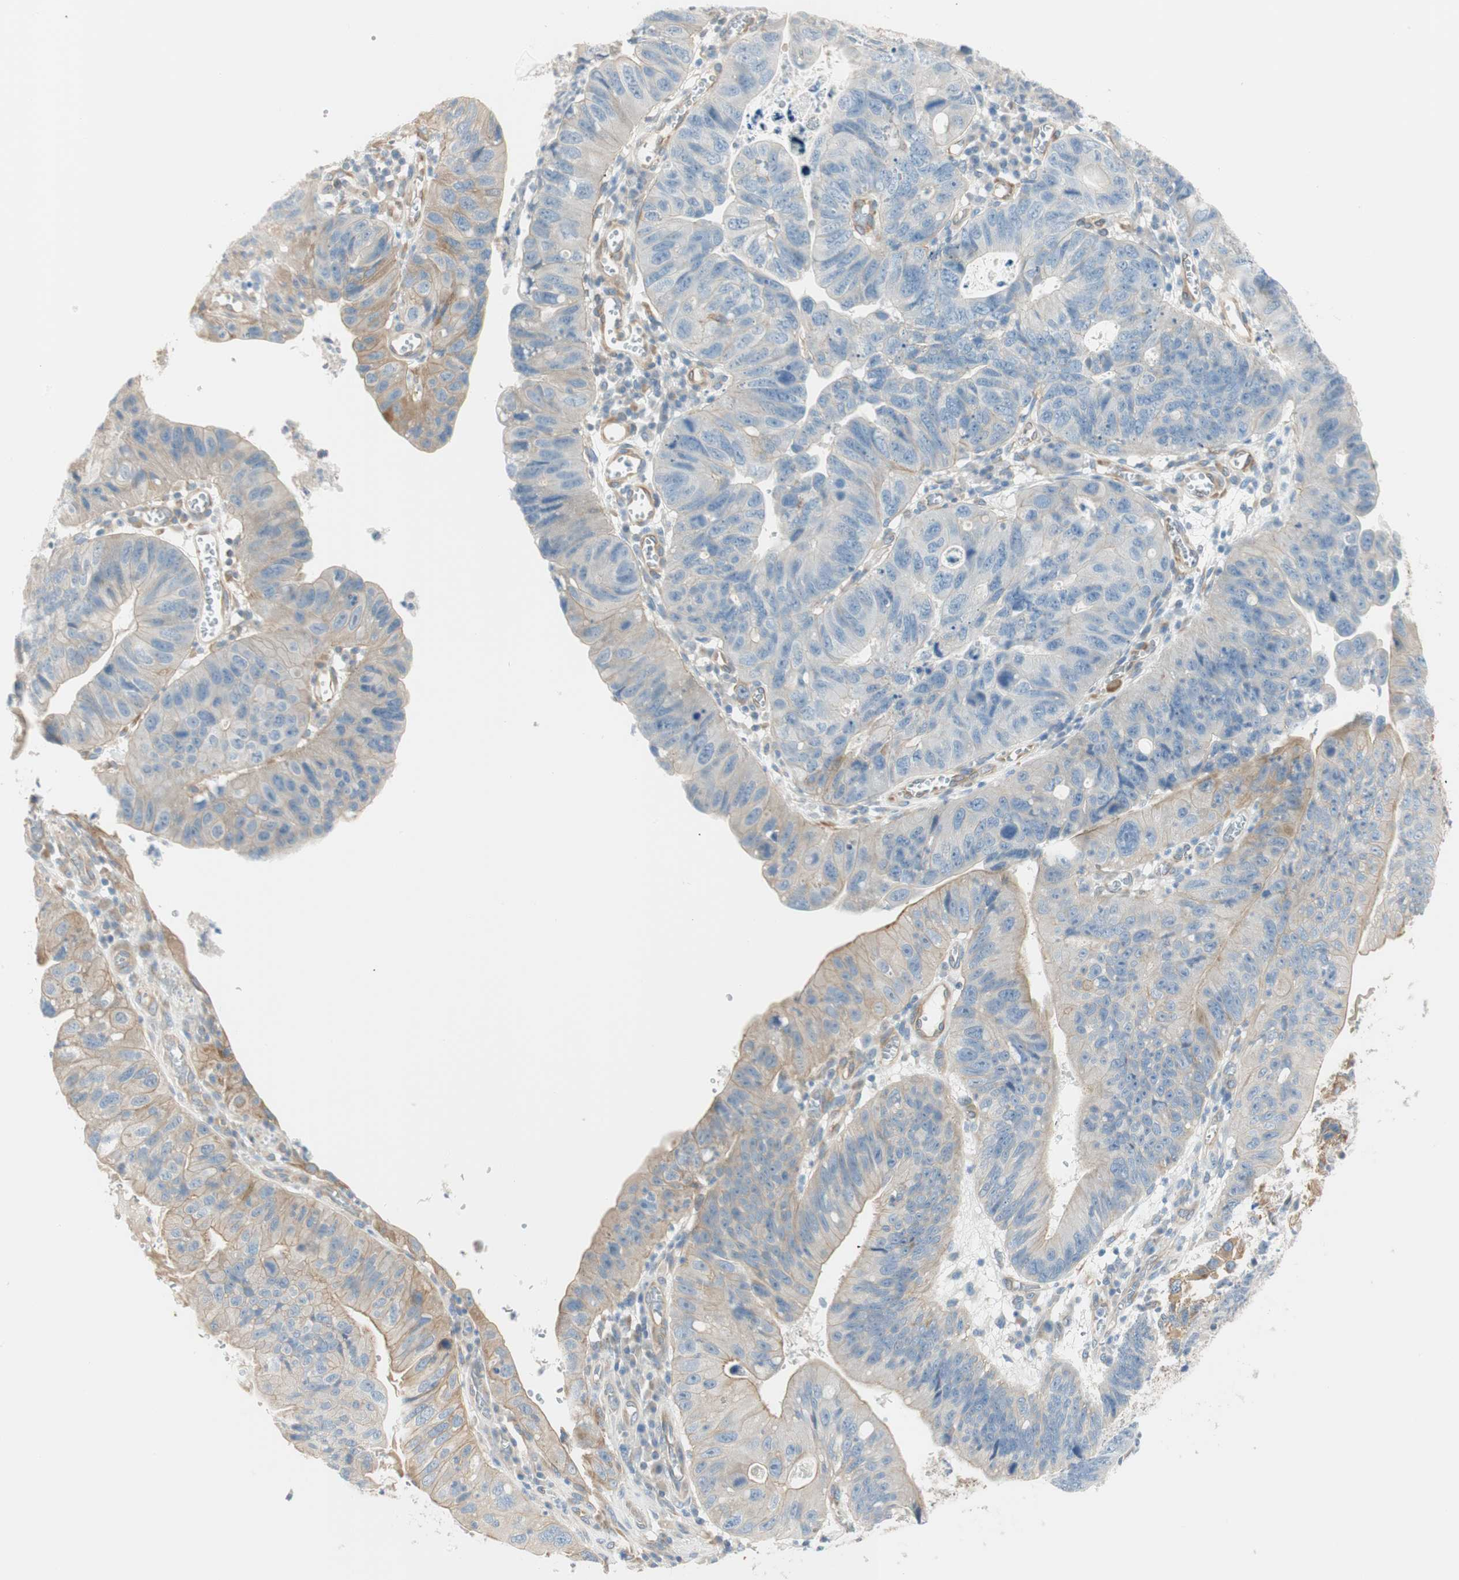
{"staining": {"intensity": "weak", "quantity": "<25%", "location": "cytoplasmic/membranous"}, "tissue": "stomach cancer", "cell_type": "Tumor cells", "image_type": "cancer", "snomed": [{"axis": "morphology", "description": "Adenocarcinoma, NOS"}, {"axis": "topography", "description": "Stomach"}], "caption": "A micrograph of human stomach cancer (adenocarcinoma) is negative for staining in tumor cells.", "gene": "CDK3", "patient": {"sex": "male", "age": 59}}